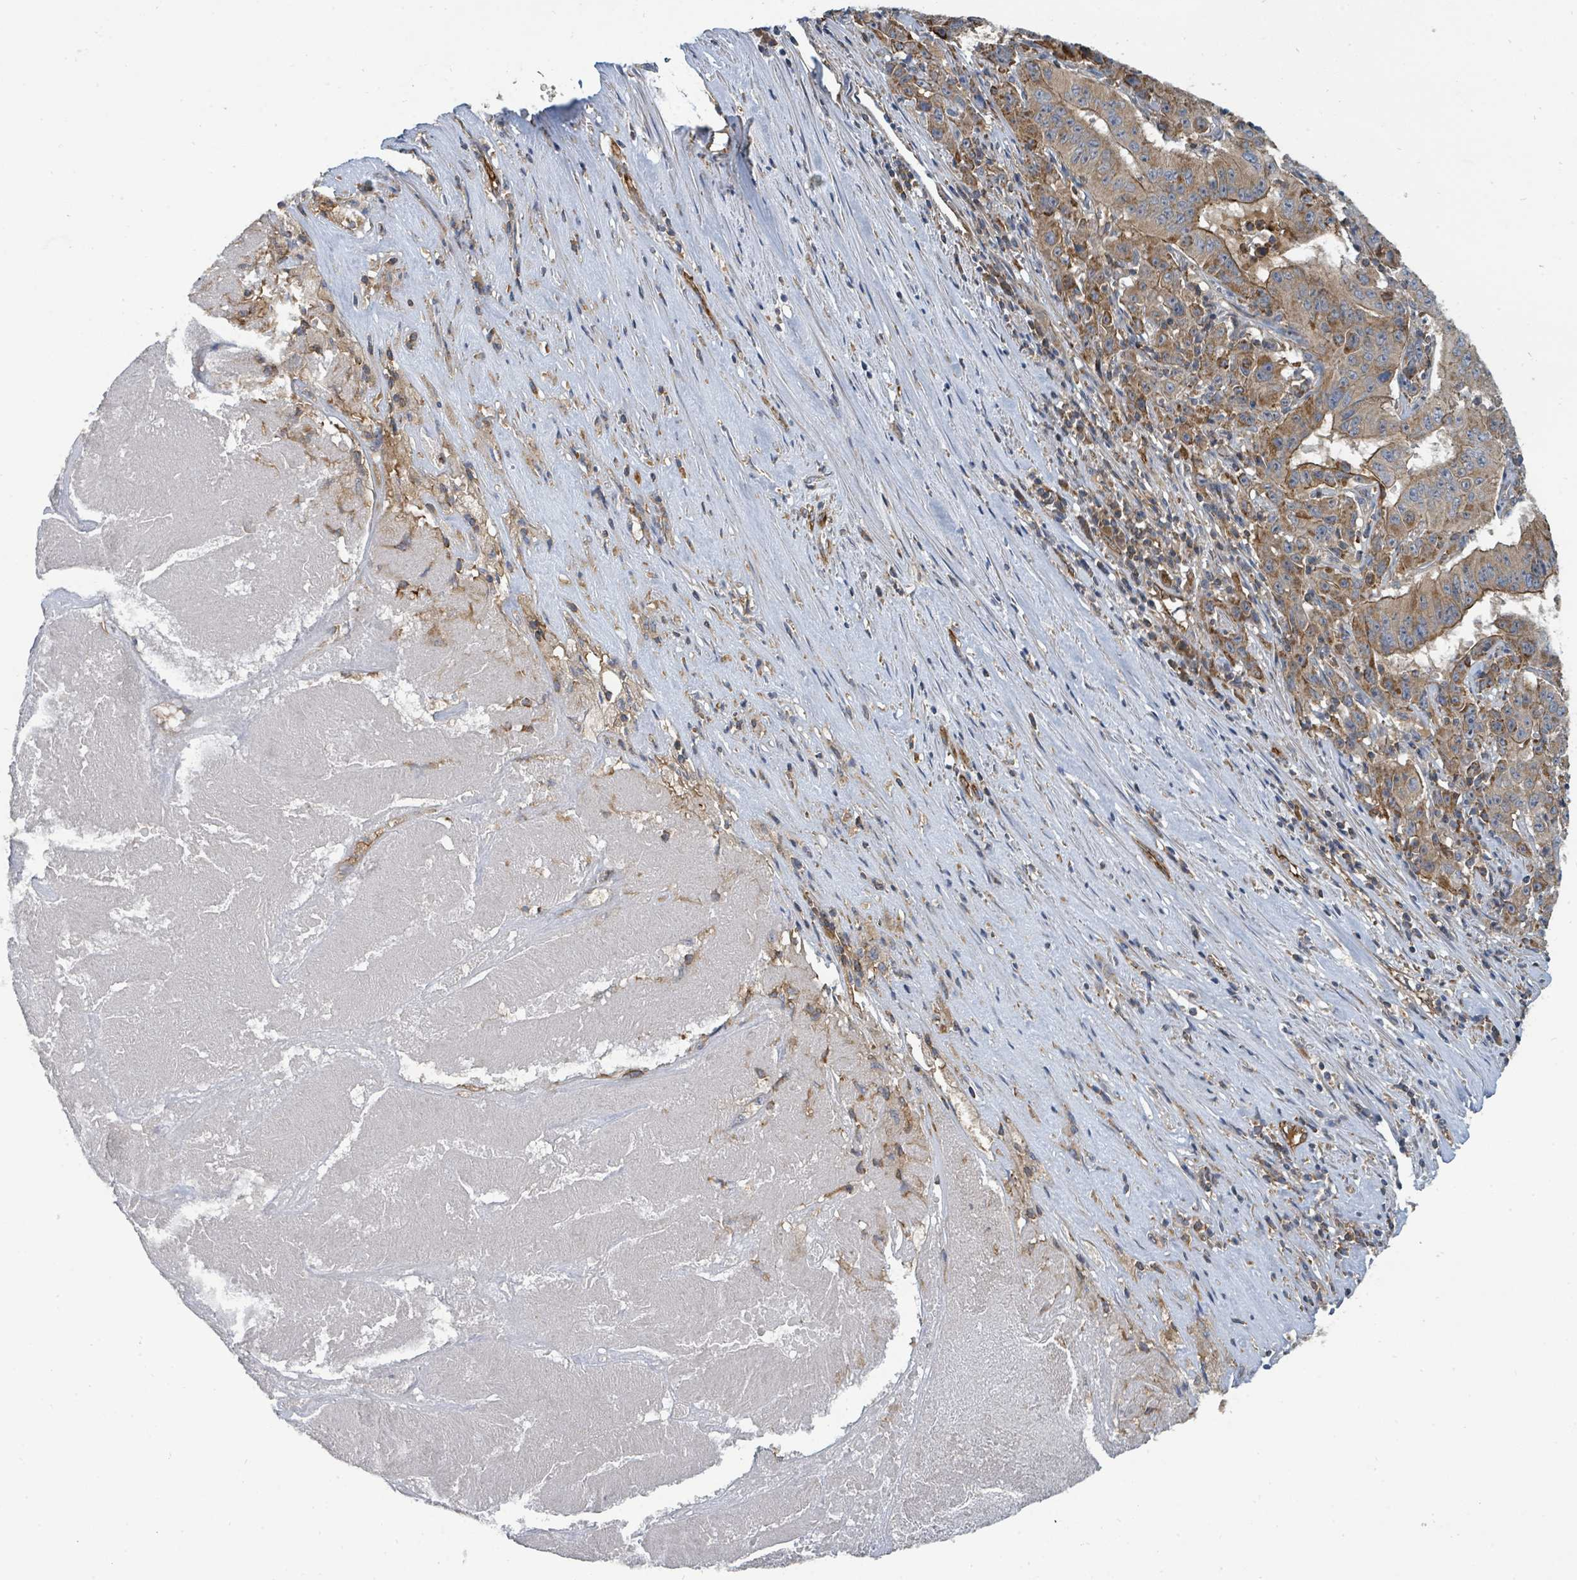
{"staining": {"intensity": "moderate", "quantity": "25%-75%", "location": "cytoplasmic/membranous"}, "tissue": "pancreatic cancer", "cell_type": "Tumor cells", "image_type": "cancer", "snomed": [{"axis": "morphology", "description": "Adenocarcinoma, NOS"}, {"axis": "topography", "description": "Pancreas"}], "caption": "A histopathology image of pancreatic cancer (adenocarcinoma) stained for a protein shows moderate cytoplasmic/membranous brown staining in tumor cells. (Stains: DAB in brown, nuclei in blue, Microscopy: brightfield microscopy at high magnification).", "gene": "BOLA2B", "patient": {"sex": "male", "age": 63}}